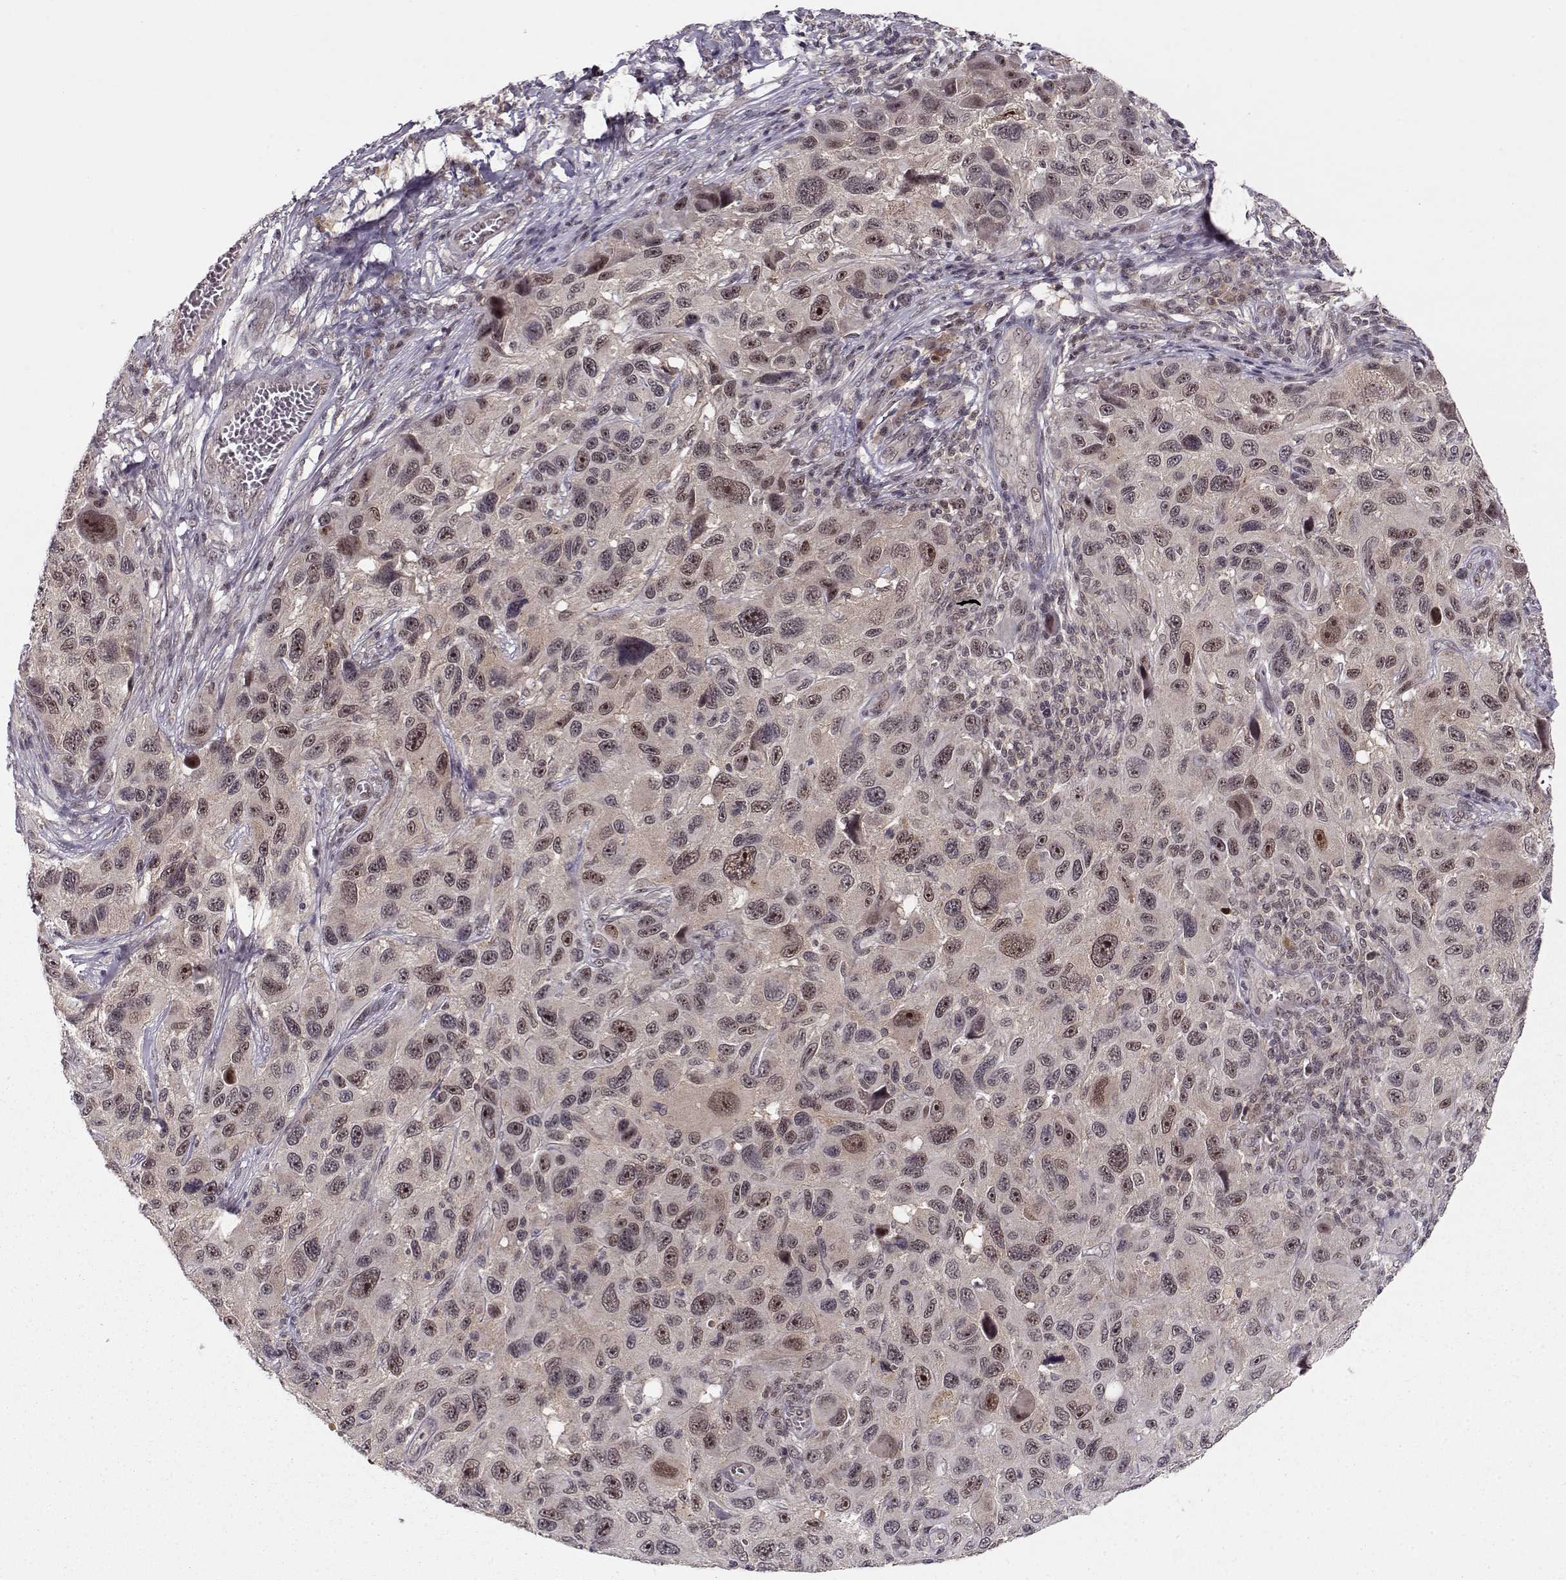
{"staining": {"intensity": "weak", "quantity": "<25%", "location": "nuclear"}, "tissue": "melanoma", "cell_type": "Tumor cells", "image_type": "cancer", "snomed": [{"axis": "morphology", "description": "Malignant melanoma, NOS"}, {"axis": "topography", "description": "Skin"}], "caption": "A high-resolution histopathology image shows immunohistochemistry staining of malignant melanoma, which exhibits no significant positivity in tumor cells.", "gene": "CSNK2A1", "patient": {"sex": "male", "age": 53}}